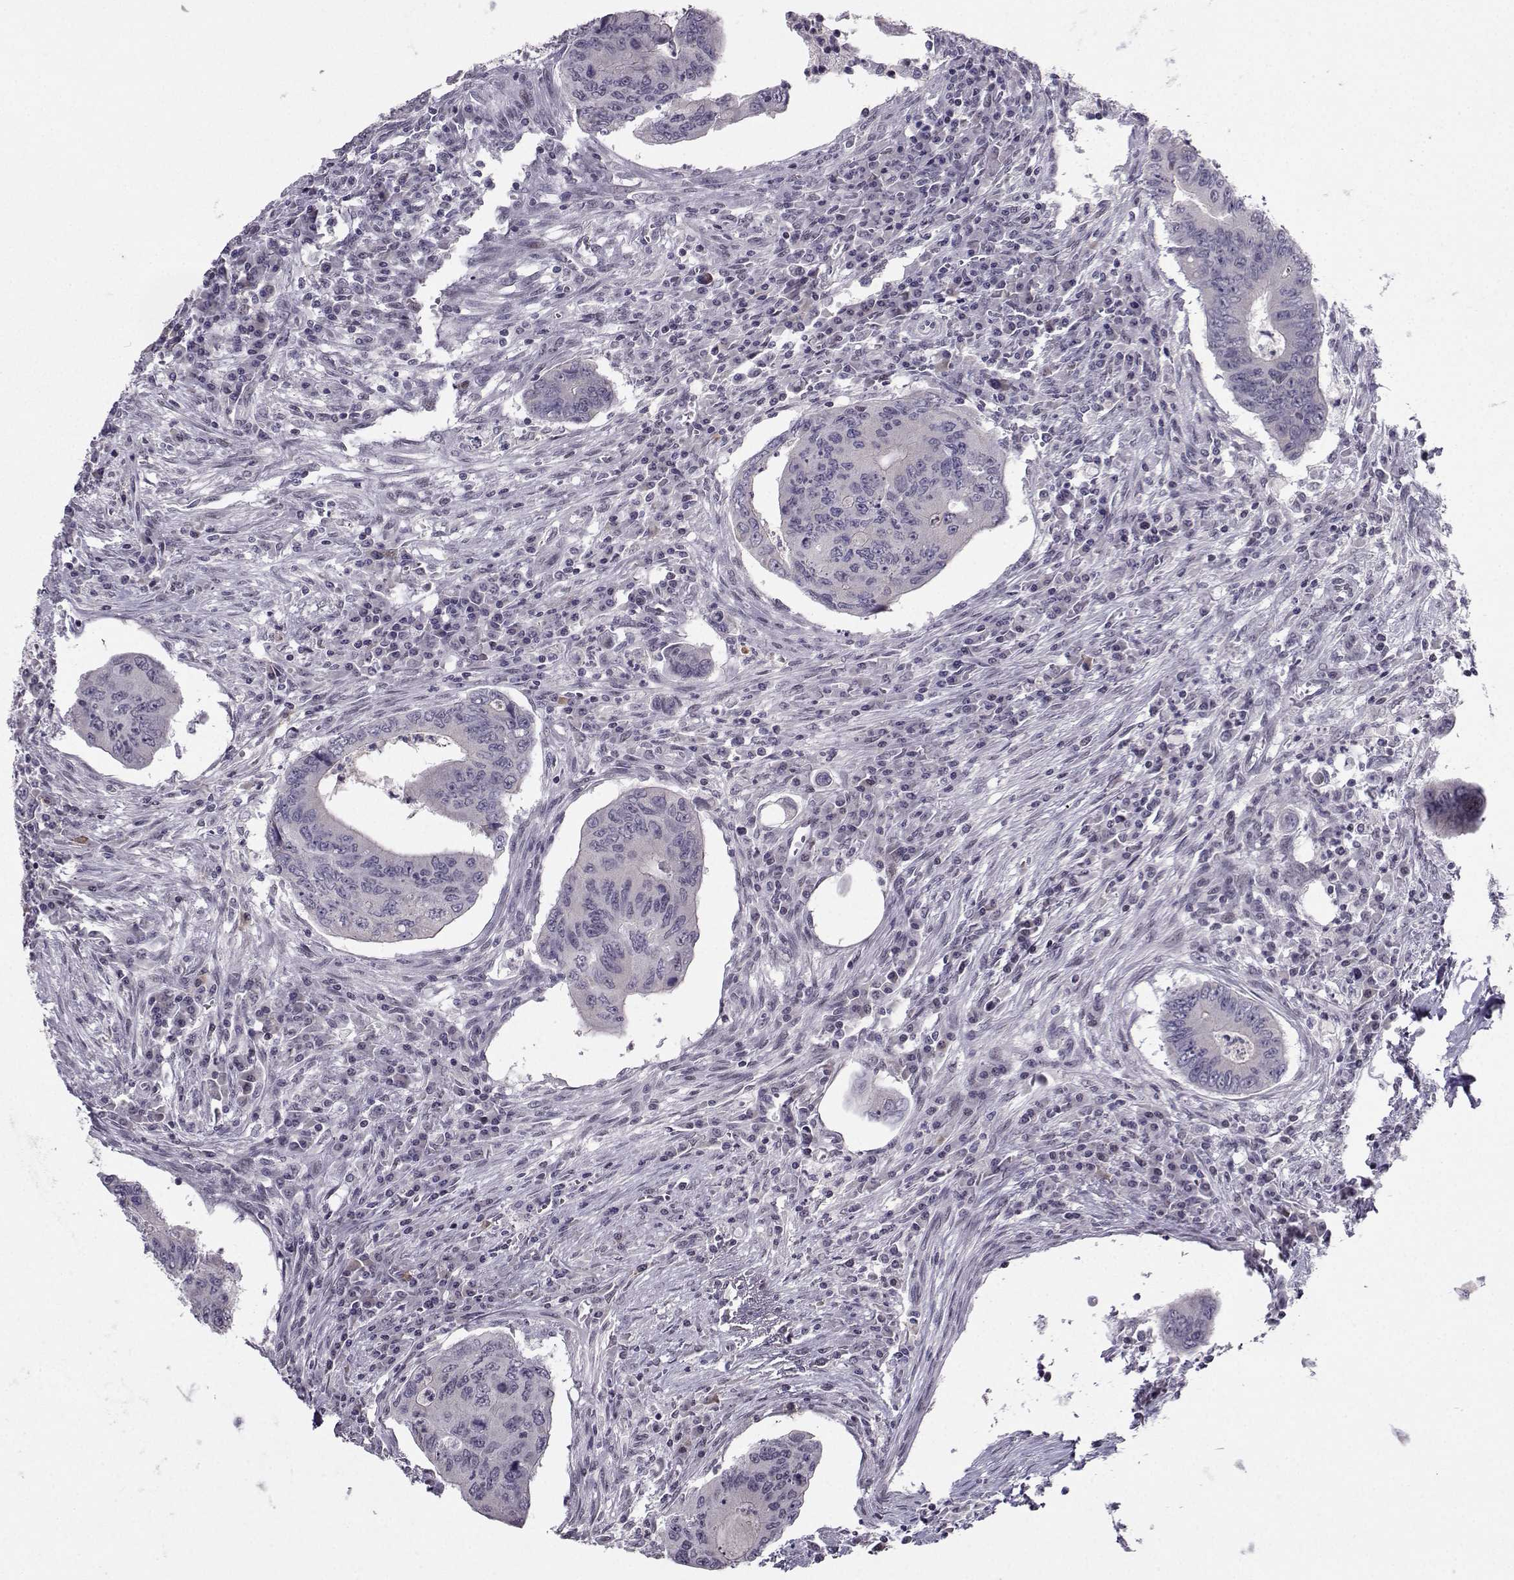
{"staining": {"intensity": "negative", "quantity": "none", "location": "none"}, "tissue": "colorectal cancer", "cell_type": "Tumor cells", "image_type": "cancer", "snomed": [{"axis": "morphology", "description": "Adenocarcinoma, NOS"}, {"axis": "topography", "description": "Colon"}], "caption": "Histopathology image shows no significant protein staining in tumor cells of adenocarcinoma (colorectal).", "gene": "LIN28A", "patient": {"sex": "male", "age": 53}}